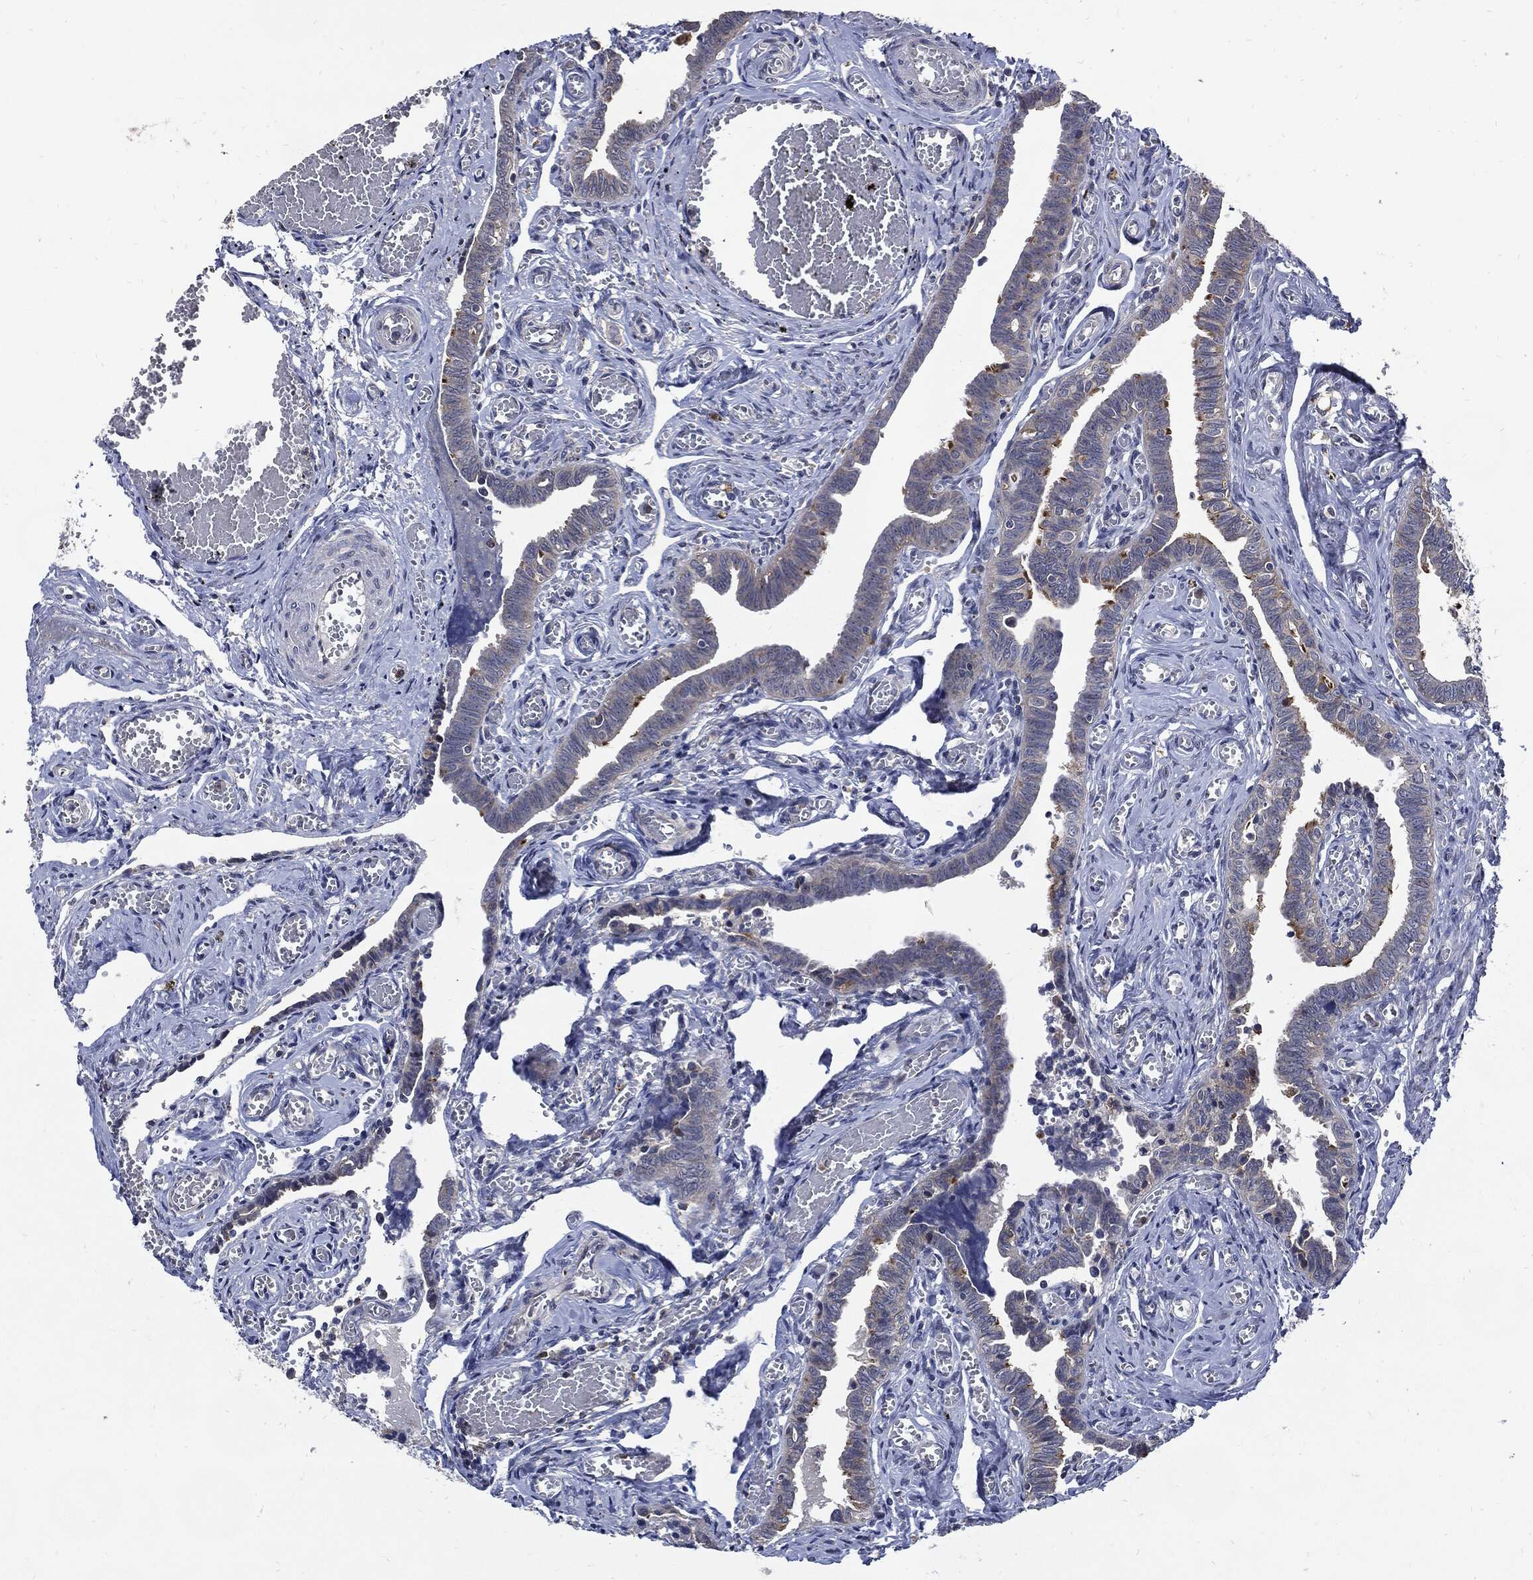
{"staining": {"intensity": "moderate", "quantity": "25%-75%", "location": "cytoplasmic/membranous"}, "tissue": "fallopian tube", "cell_type": "Glandular cells", "image_type": "normal", "snomed": [{"axis": "morphology", "description": "Normal tissue, NOS"}, {"axis": "topography", "description": "Vascular tissue"}, {"axis": "topography", "description": "Fallopian tube"}], "caption": "Moderate cytoplasmic/membranous protein positivity is identified in approximately 25%-75% of glandular cells in fallopian tube. The staining is performed using DAB (3,3'-diaminobenzidine) brown chromogen to label protein expression. The nuclei are counter-stained blue using hematoxylin.", "gene": "SLC31A2", "patient": {"sex": "female", "age": 67}}